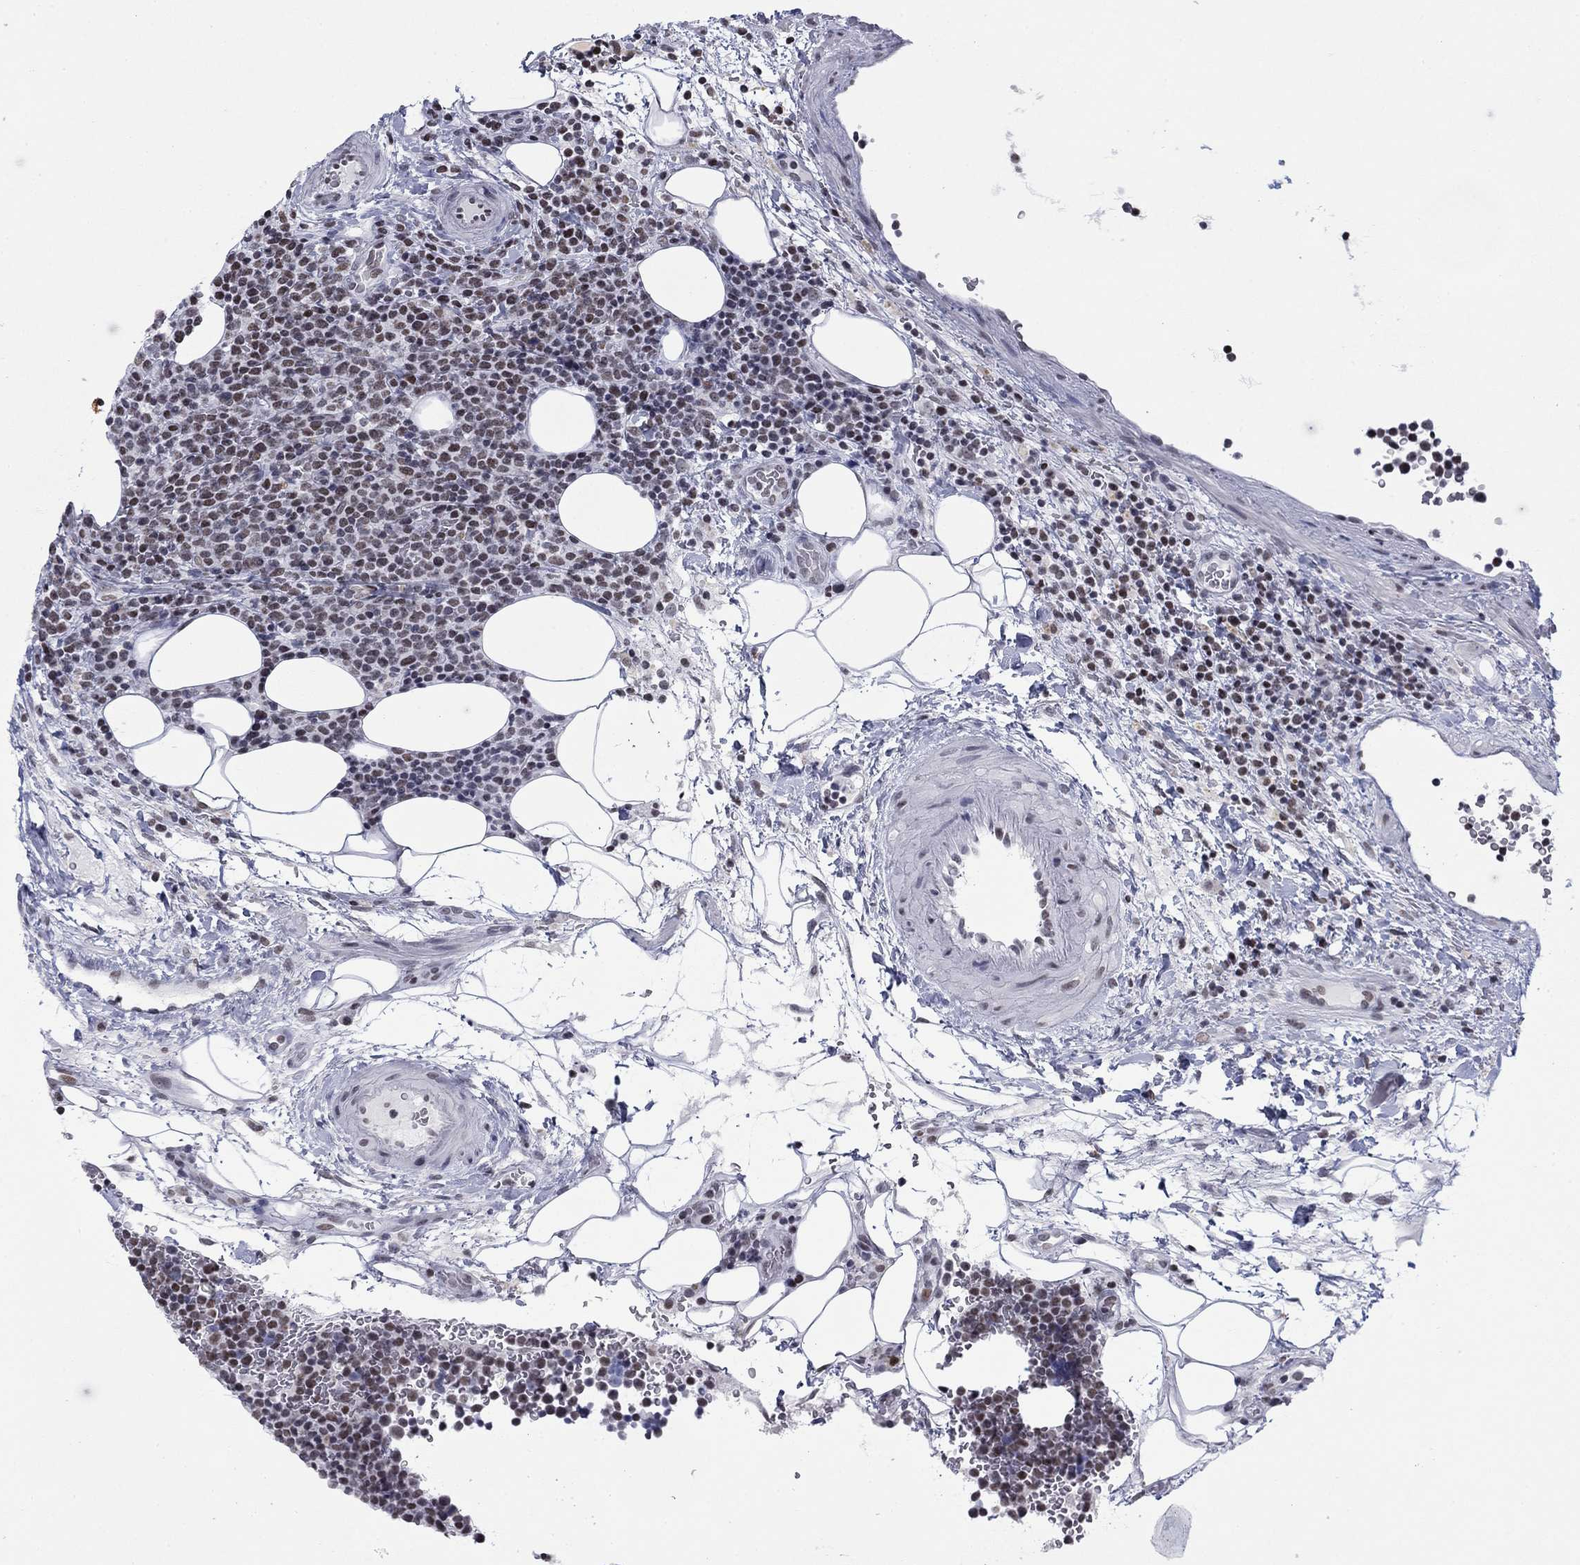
{"staining": {"intensity": "weak", "quantity": "25%-75%", "location": "nuclear"}, "tissue": "lymphoma", "cell_type": "Tumor cells", "image_type": "cancer", "snomed": [{"axis": "morphology", "description": "Malignant lymphoma, non-Hodgkin's type, High grade"}, {"axis": "topography", "description": "Lymph node"}], "caption": "This micrograph exhibits immunohistochemistry staining of human malignant lymphoma, non-Hodgkin's type (high-grade), with low weak nuclear positivity in approximately 25%-75% of tumor cells.", "gene": "NPAS3", "patient": {"sex": "male", "age": 61}}